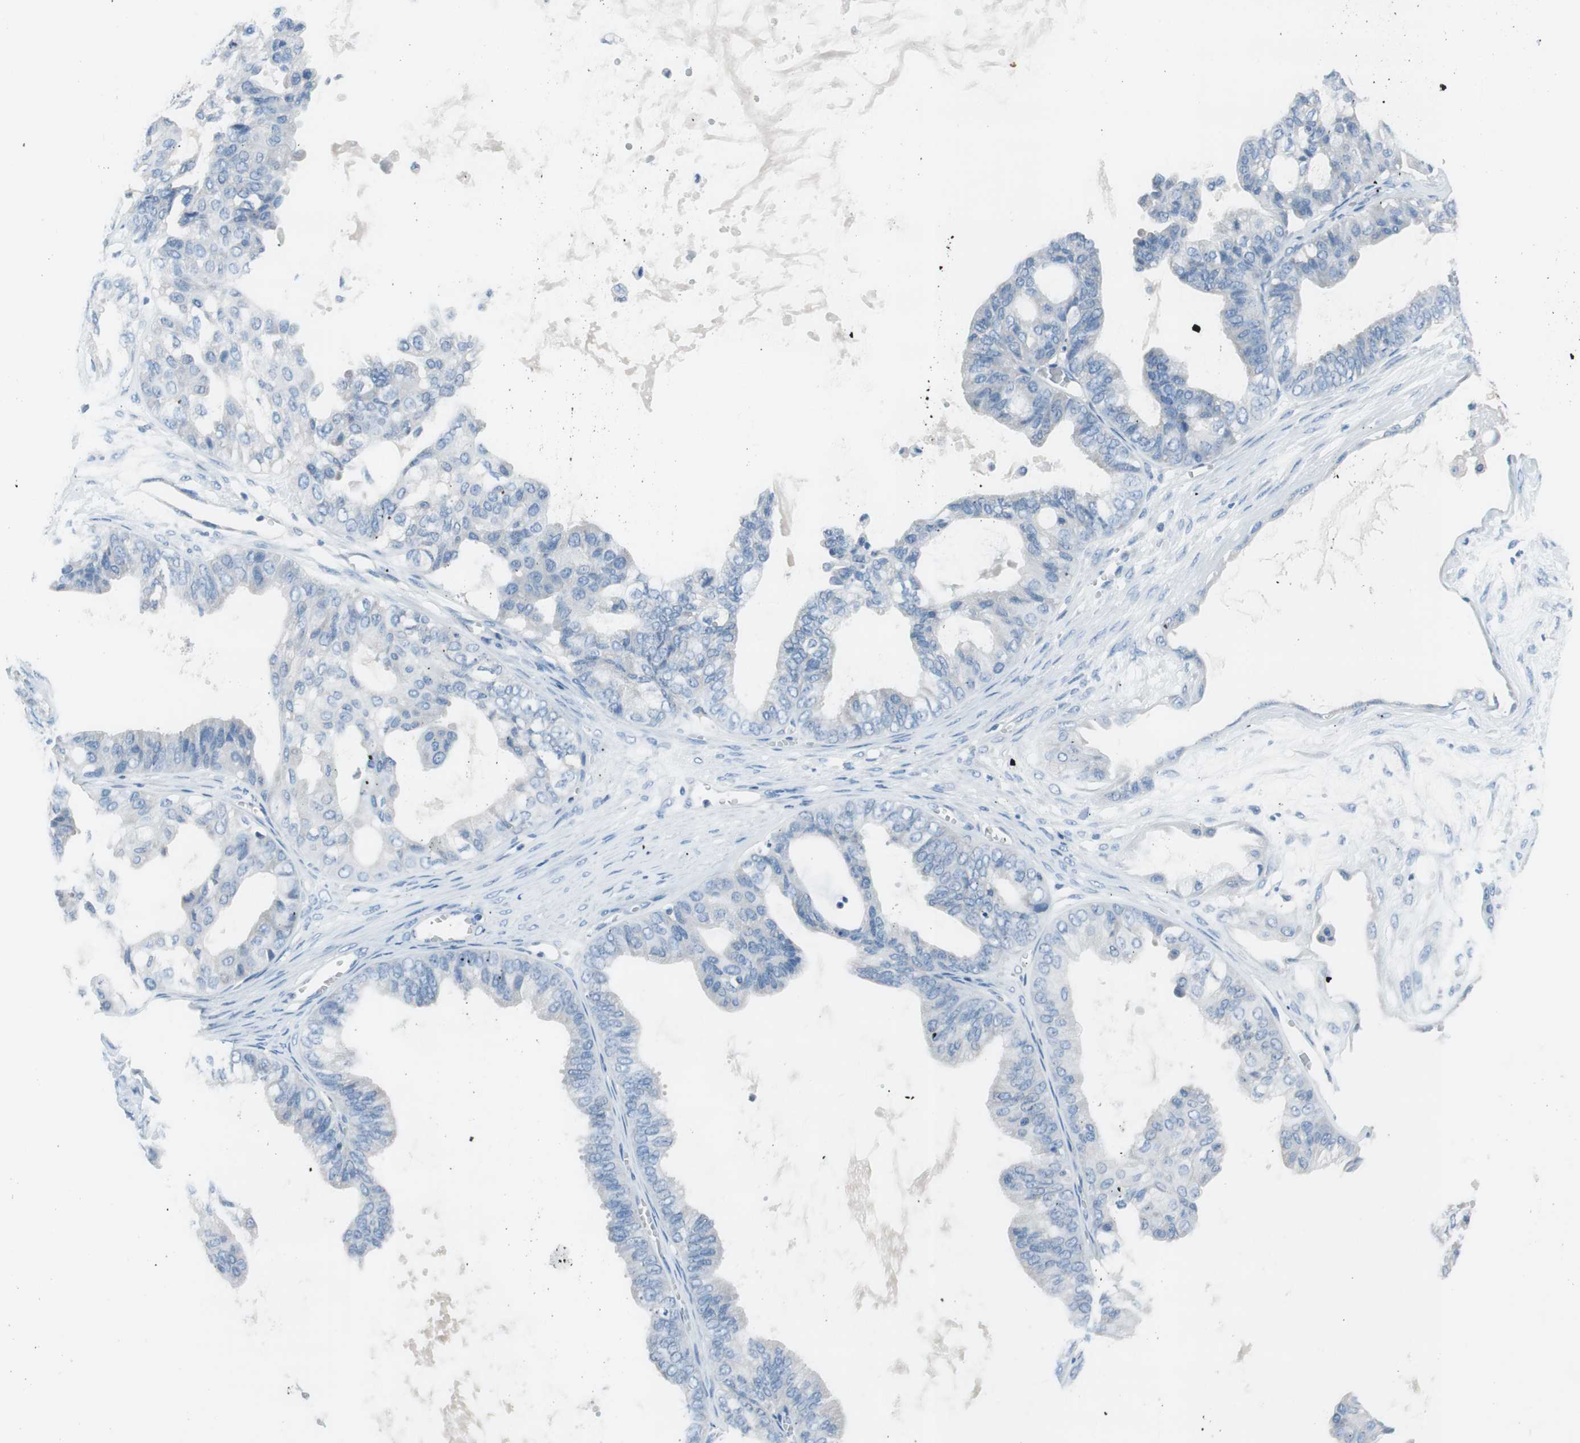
{"staining": {"intensity": "negative", "quantity": "none", "location": "none"}, "tissue": "ovarian cancer", "cell_type": "Tumor cells", "image_type": "cancer", "snomed": [{"axis": "morphology", "description": "Carcinoma, NOS"}, {"axis": "morphology", "description": "Carcinoma, endometroid"}, {"axis": "topography", "description": "Ovary"}], "caption": "Immunohistochemistry (IHC) of ovarian cancer reveals no positivity in tumor cells. The staining is performed using DAB brown chromogen with nuclei counter-stained in using hematoxylin.", "gene": "EVA1A", "patient": {"sex": "female", "age": 50}}